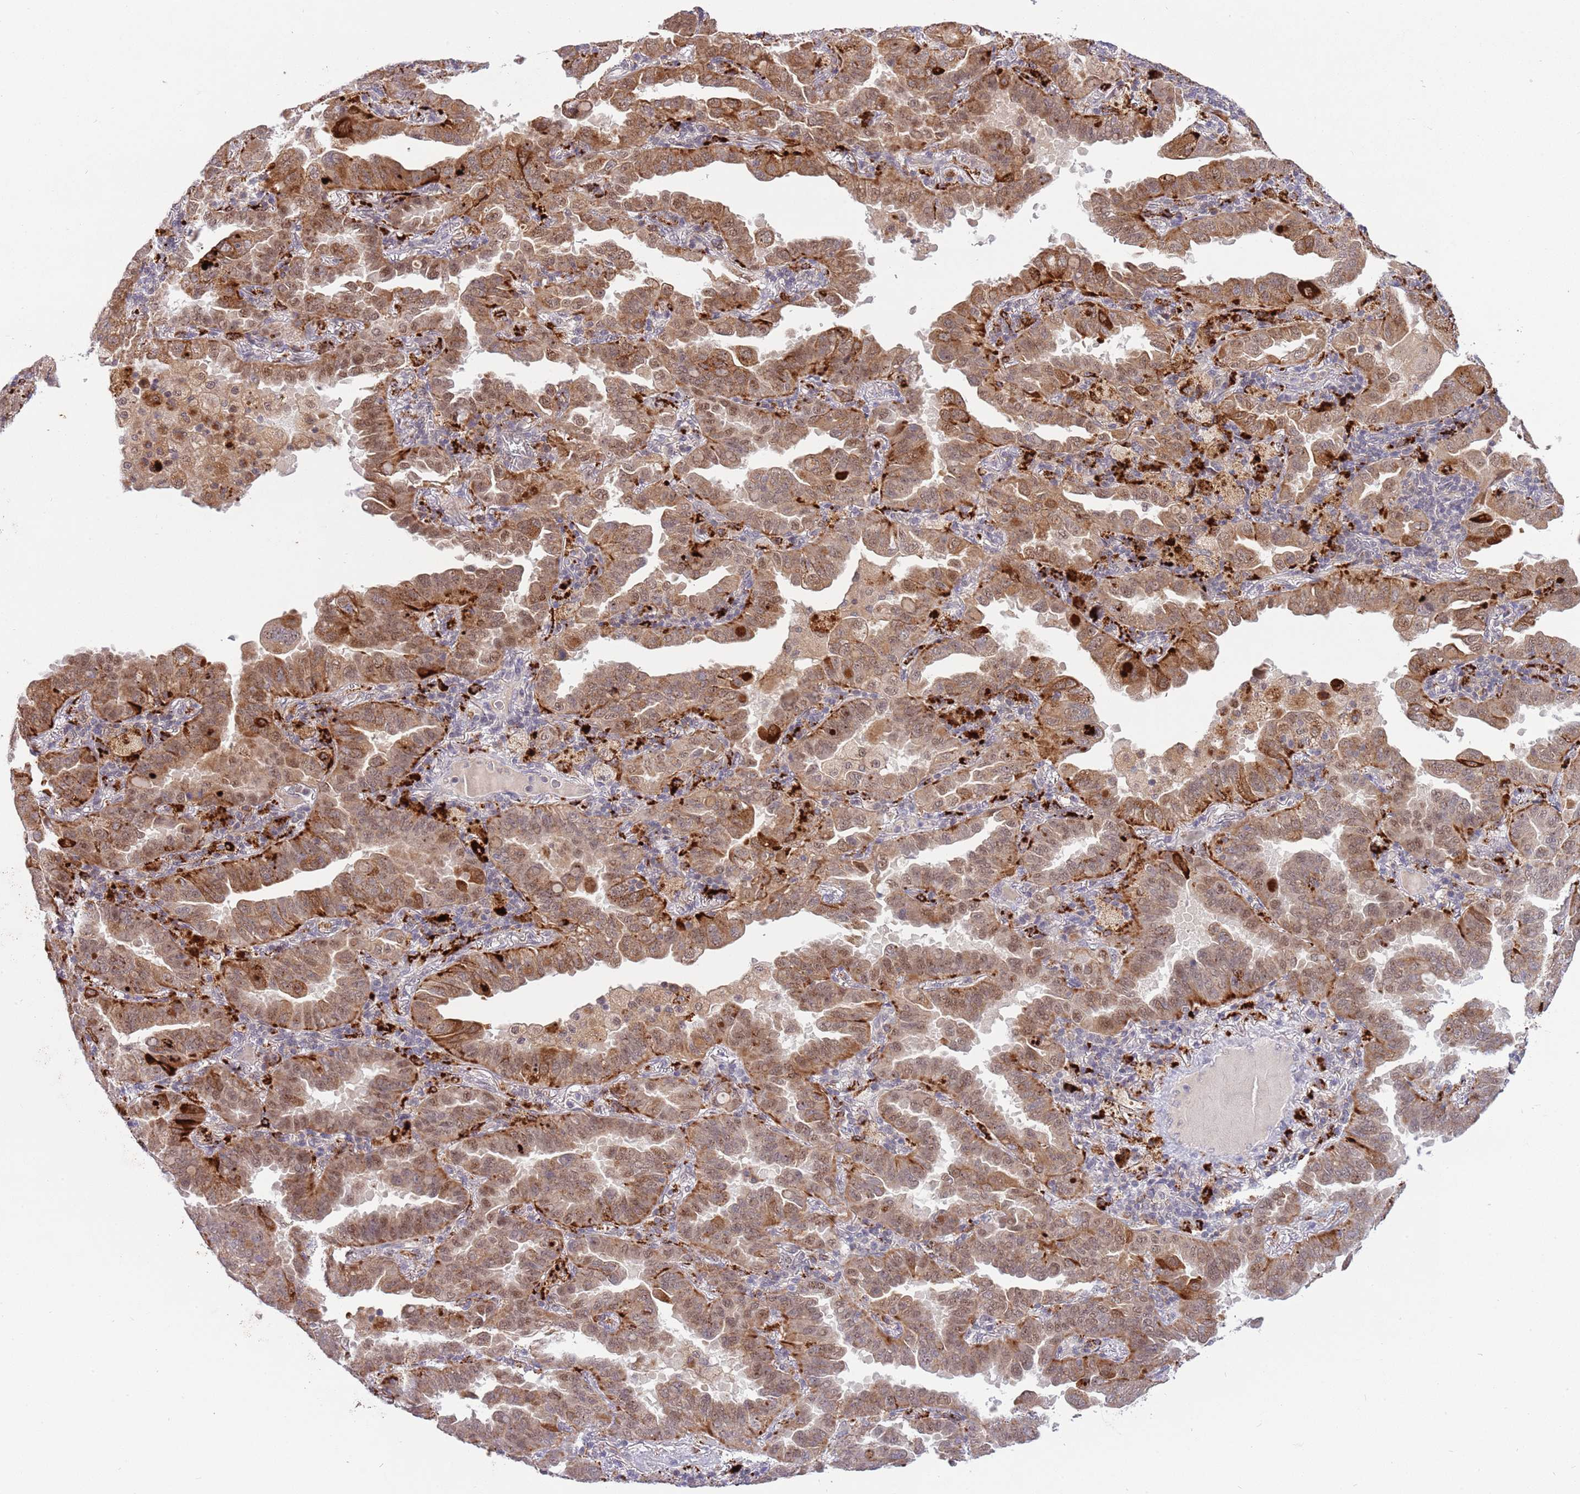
{"staining": {"intensity": "moderate", "quantity": ">75%", "location": "cytoplasmic/membranous,nuclear"}, "tissue": "lung cancer", "cell_type": "Tumor cells", "image_type": "cancer", "snomed": [{"axis": "morphology", "description": "Adenocarcinoma, NOS"}, {"axis": "topography", "description": "Lung"}], "caption": "This is an image of IHC staining of lung cancer, which shows moderate expression in the cytoplasmic/membranous and nuclear of tumor cells.", "gene": "TRIM27", "patient": {"sex": "male", "age": 64}}